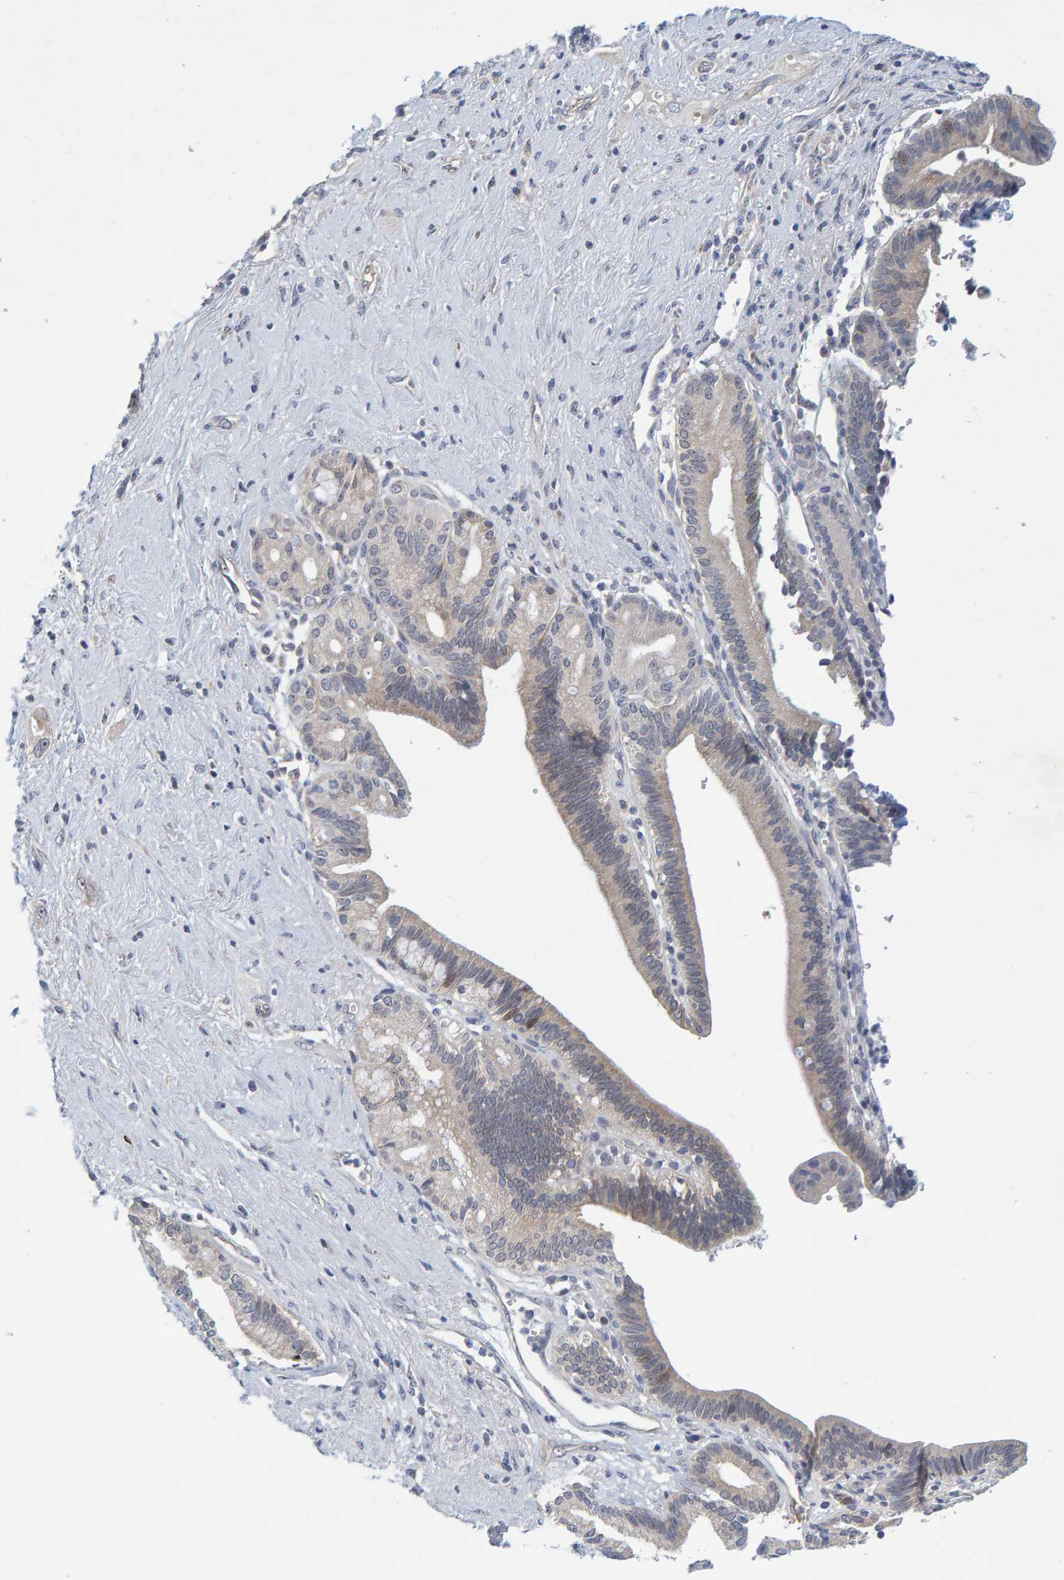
{"staining": {"intensity": "negative", "quantity": "none", "location": "none"}, "tissue": "pancreatic cancer", "cell_type": "Tumor cells", "image_type": "cancer", "snomed": [{"axis": "morphology", "description": "Adenocarcinoma, NOS"}, {"axis": "topography", "description": "Pancreas"}], "caption": "Human pancreatic cancer (adenocarcinoma) stained for a protein using immunohistochemistry (IHC) exhibits no positivity in tumor cells.", "gene": "ZNF77", "patient": {"sex": "male", "age": 59}}